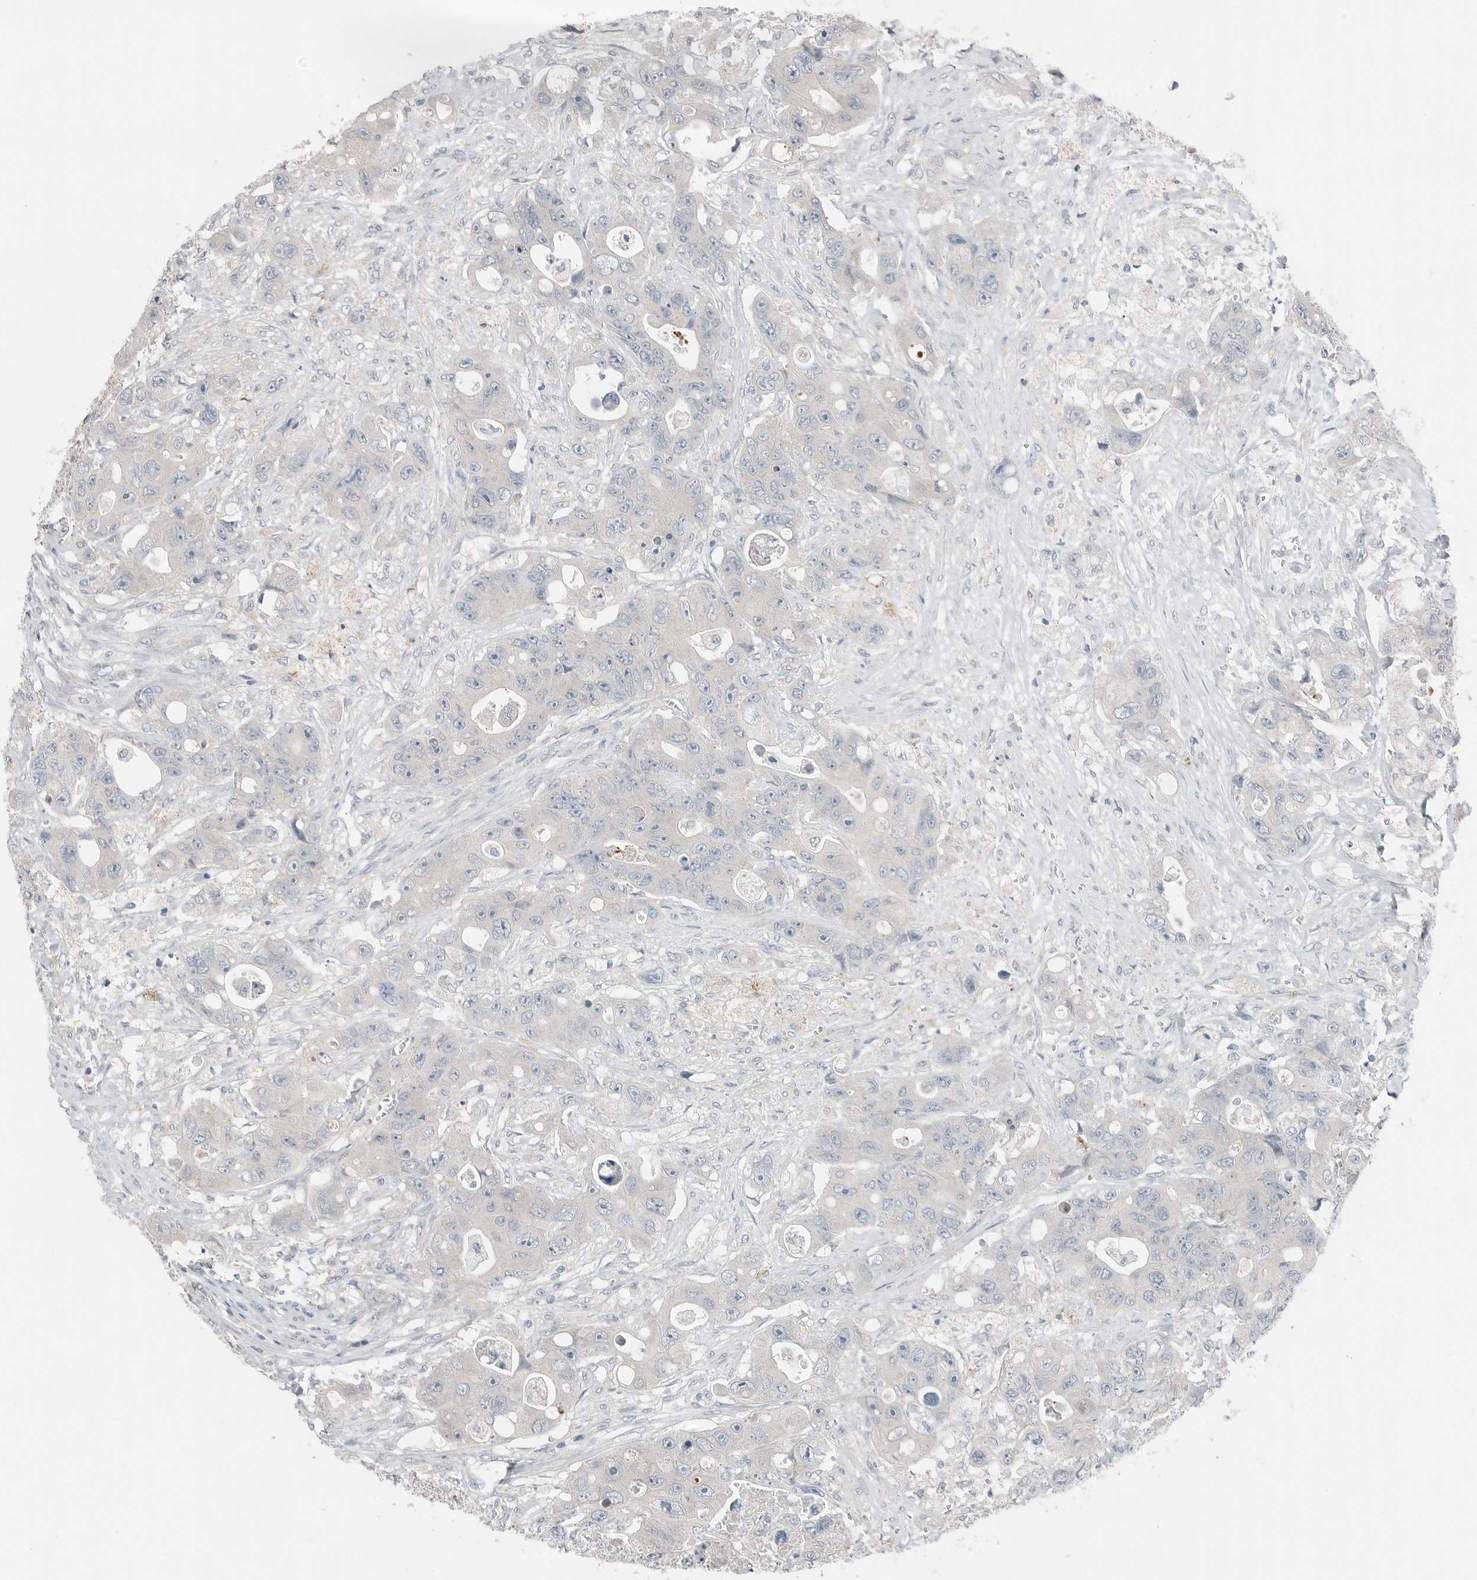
{"staining": {"intensity": "negative", "quantity": "none", "location": "none"}, "tissue": "colorectal cancer", "cell_type": "Tumor cells", "image_type": "cancer", "snomed": [{"axis": "morphology", "description": "Adenocarcinoma, NOS"}, {"axis": "topography", "description": "Colon"}], "caption": "Colorectal cancer (adenocarcinoma) stained for a protein using immunohistochemistry (IHC) exhibits no expression tumor cells.", "gene": "FCRLB", "patient": {"sex": "female", "age": 46}}